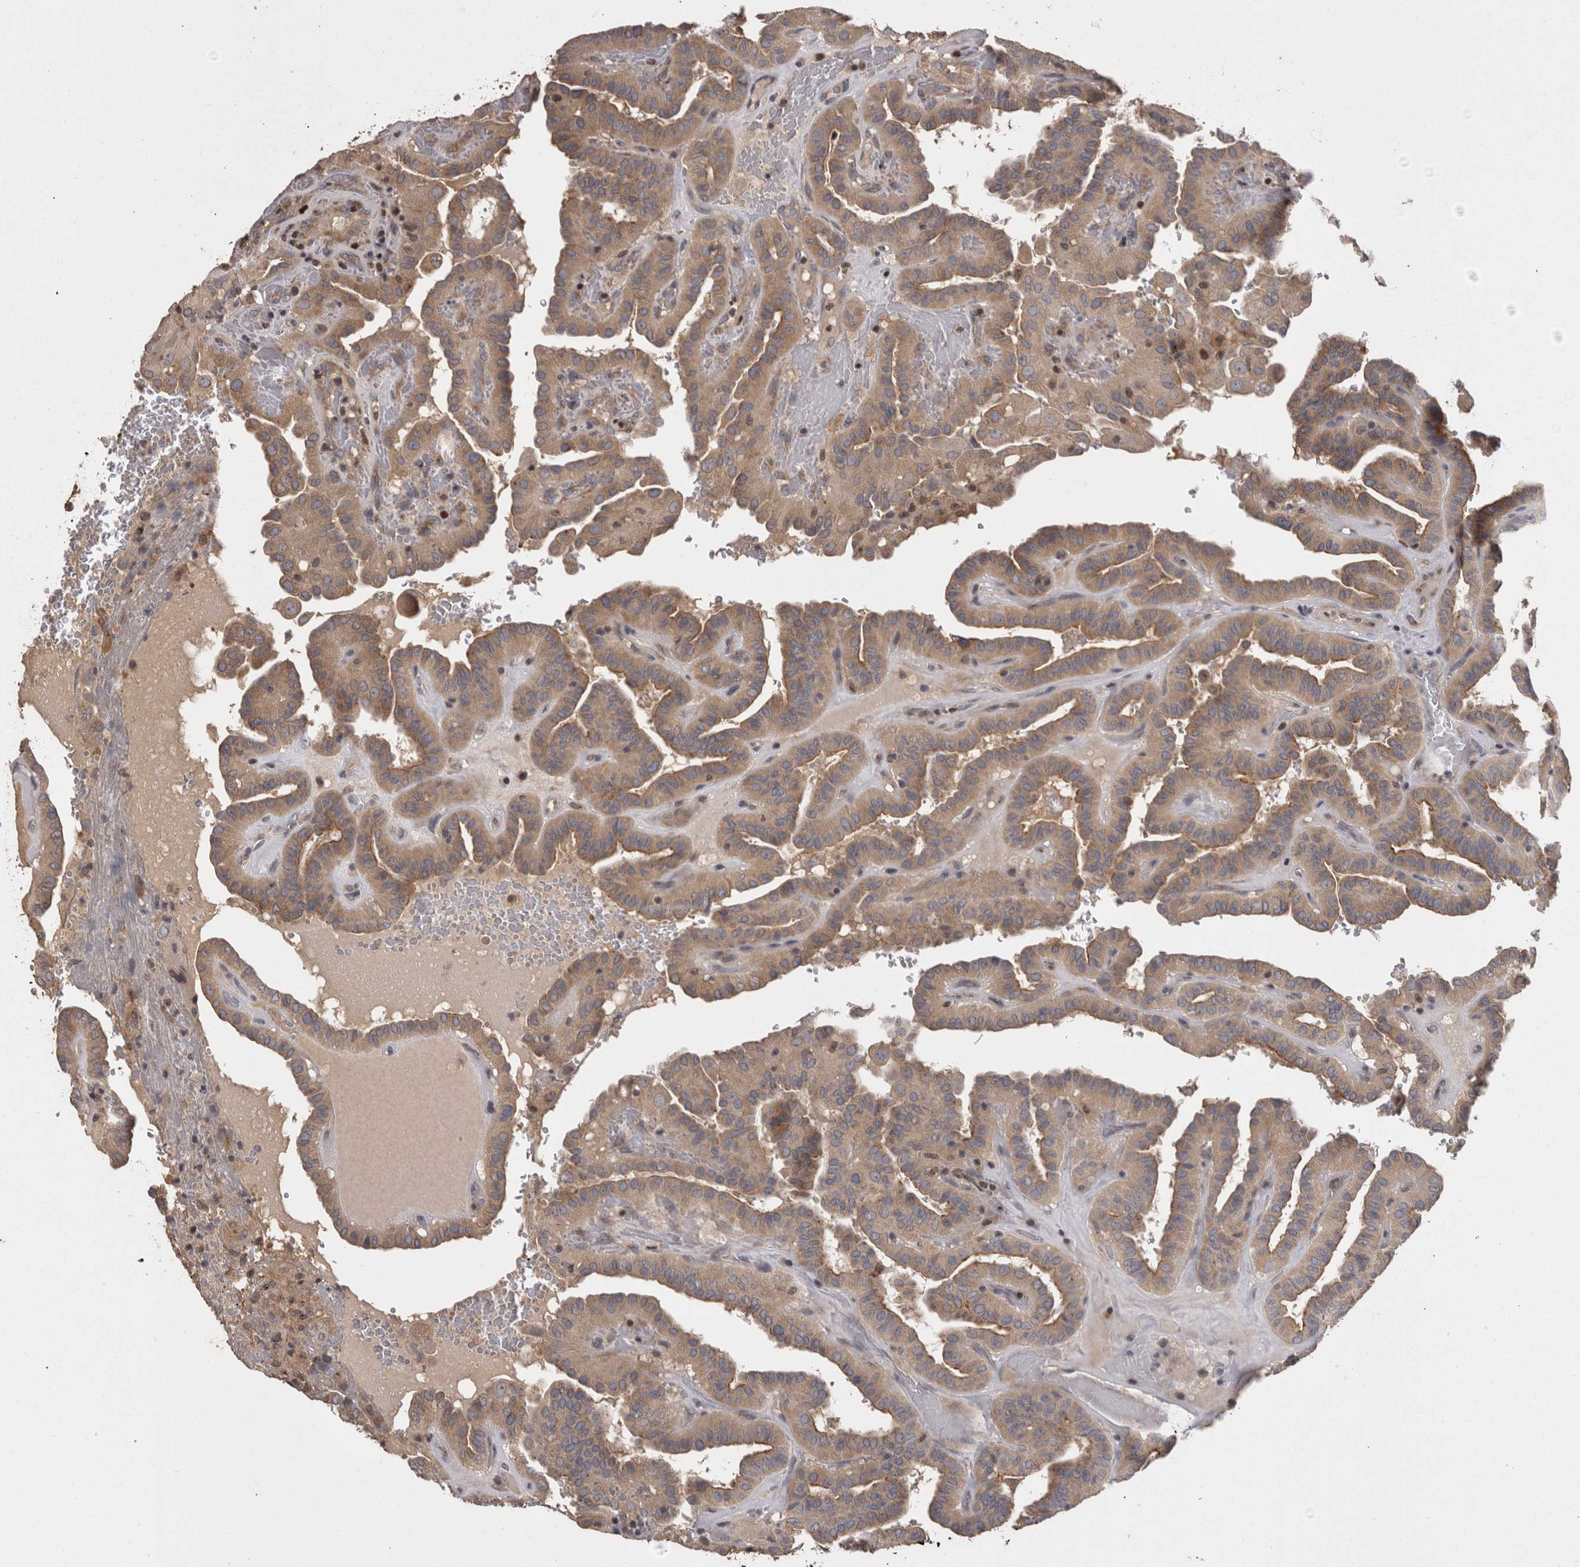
{"staining": {"intensity": "moderate", "quantity": ">75%", "location": "cytoplasmic/membranous"}, "tissue": "thyroid cancer", "cell_type": "Tumor cells", "image_type": "cancer", "snomed": [{"axis": "morphology", "description": "Papillary adenocarcinoma, NOS"}, {"axis": "topography", "description": "Thyroid gland"}], "caption": "Tumor cells show medium levels of moderate cytoplasmic/membranous positivity in about >75% of cells in thyroid papillary adenocarcinoma.", "gene": "PCM1", "patient": {"sex": "male", "age": 77}}